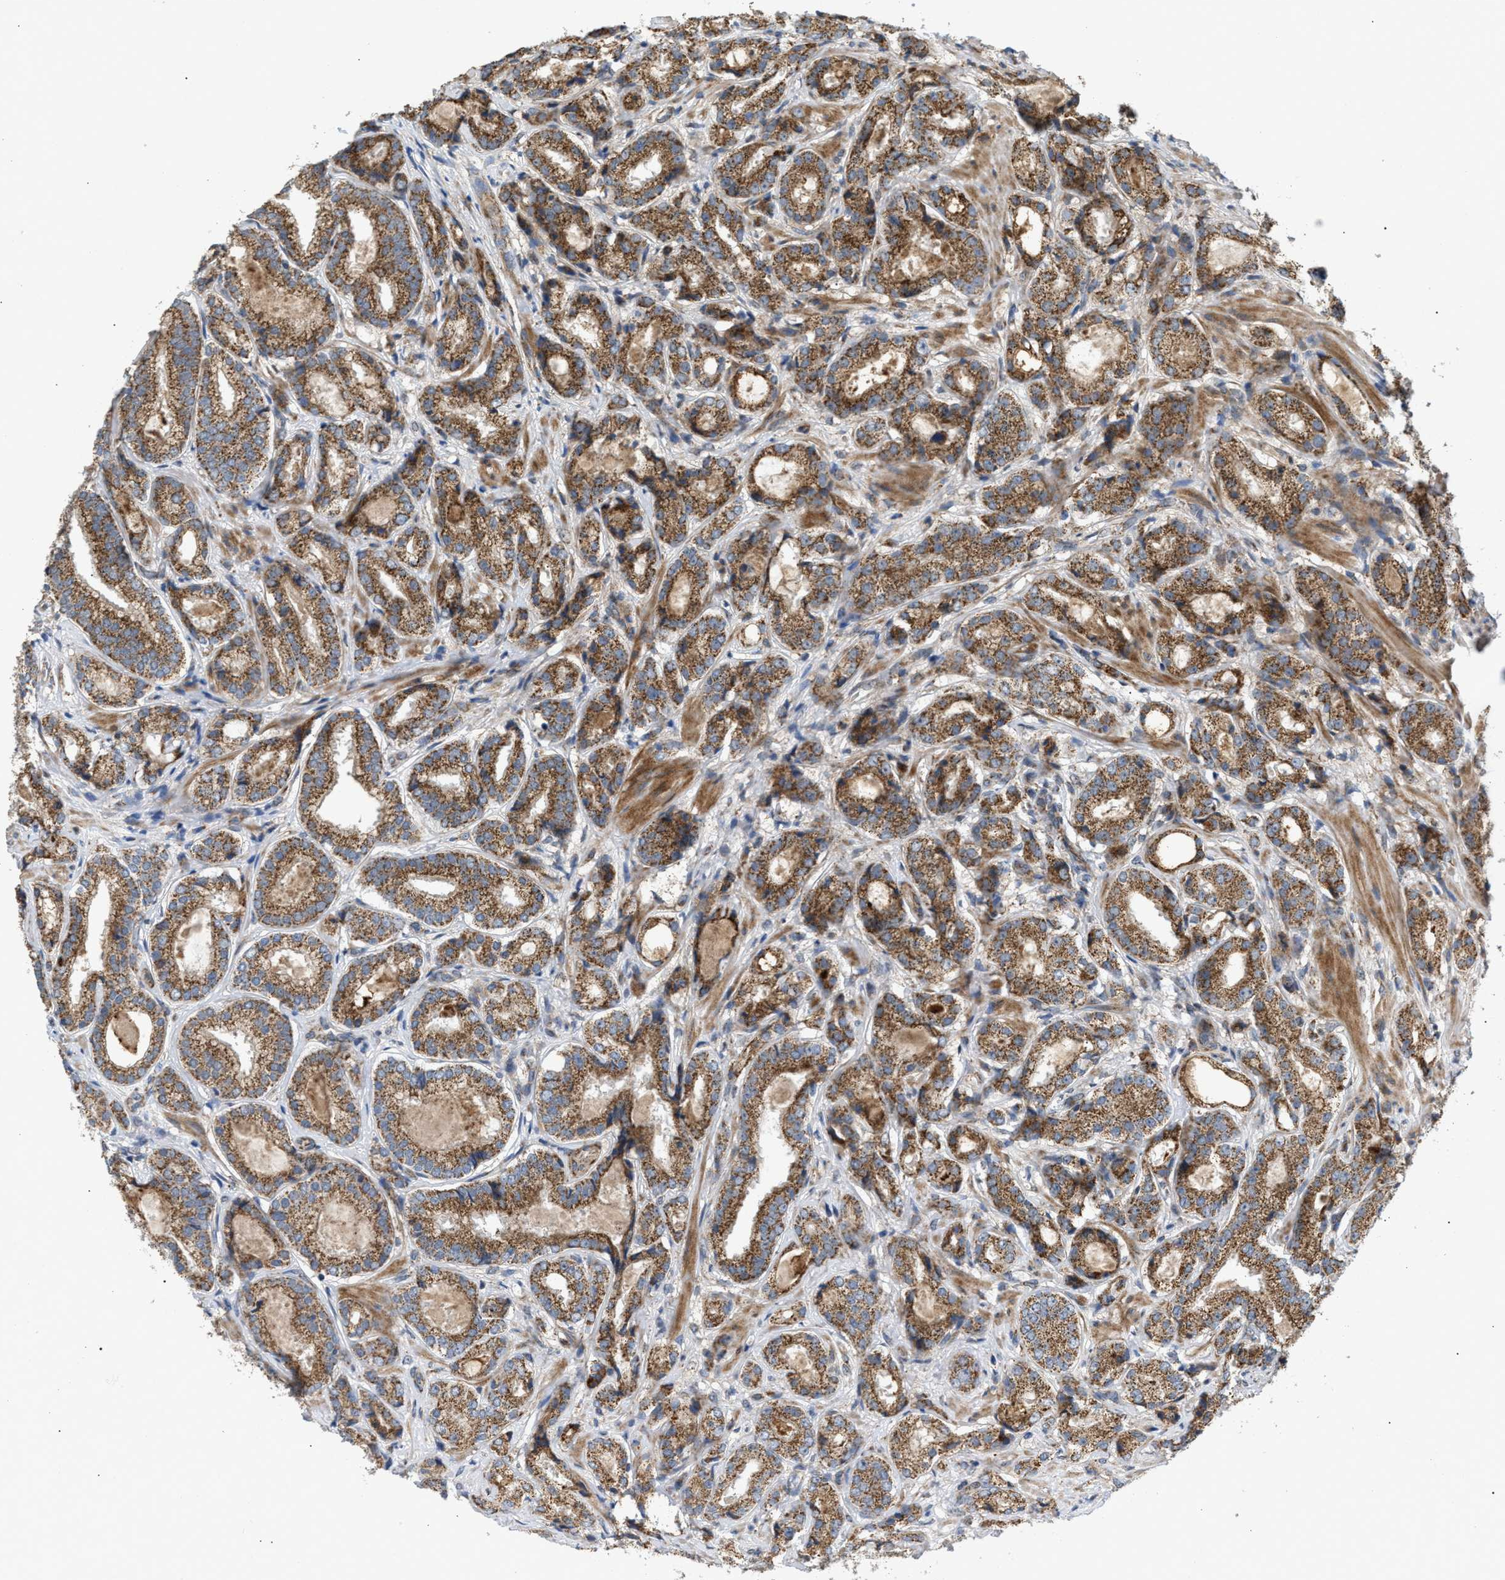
{"staining": {"intensity": "moderate", "quantity": ">75%", "location": "cytoplasmic/membranous"}, "tissue": "prostate cancer", "cell_type": "Tumor cells", "image_type": "cancer", "snomed": [{"axis": "morphology", "description": "Adenocarcinoma, Low grade"}, {"axis": "topography", "description": "Prostate"}], "caption": "Protein staining of low-grade adenocarcinoma (prostate) tissue reveals moderate cytoplasmic/membranous staining in about >75% of tumor cells.", "gene": "TACO1", "patient": {"sex": "male", "age": 69}}